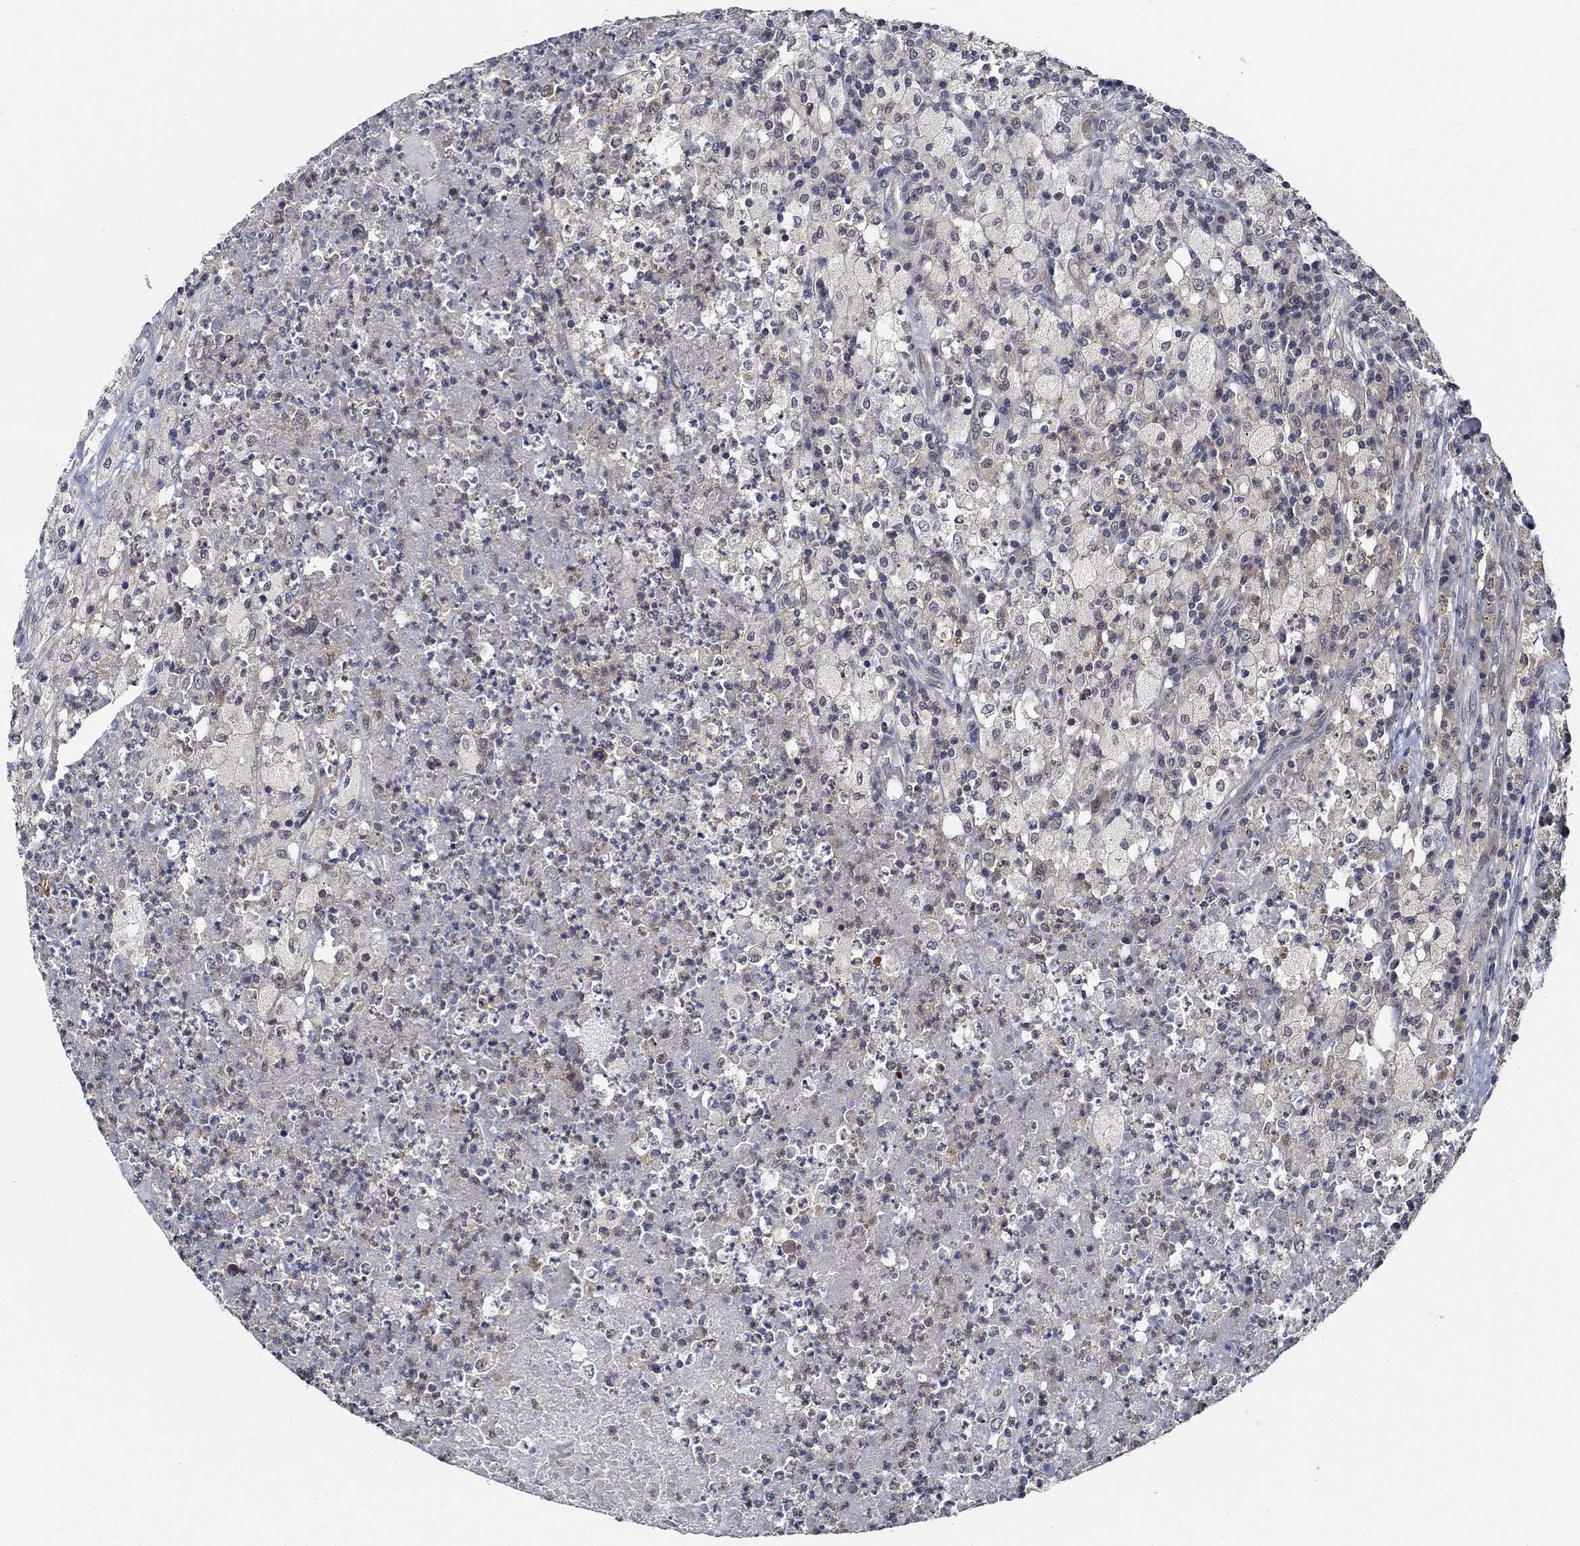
{"staining": {"intensity": "negative", "quantity": "none", "location": "none"}, "tissue": "testis cancer", "cell_type": "Tumor cells", "image_type": "cancer", "snomed": [{"axis": "morphology", "description": "Necrosis, NOS"}, {"axis": "morphology", "description": "Carcinoma, Embryonal, NOS"}, {"axis": "topography", "description": "Testis"}], "caption": "IHC histopathology image of human testis embryonal carcinoma stained for a protein (brown), which demonstrates no staining in tumor cells.", "gene": "DACT1", "patient": {"sex": "male", "age": 19}}